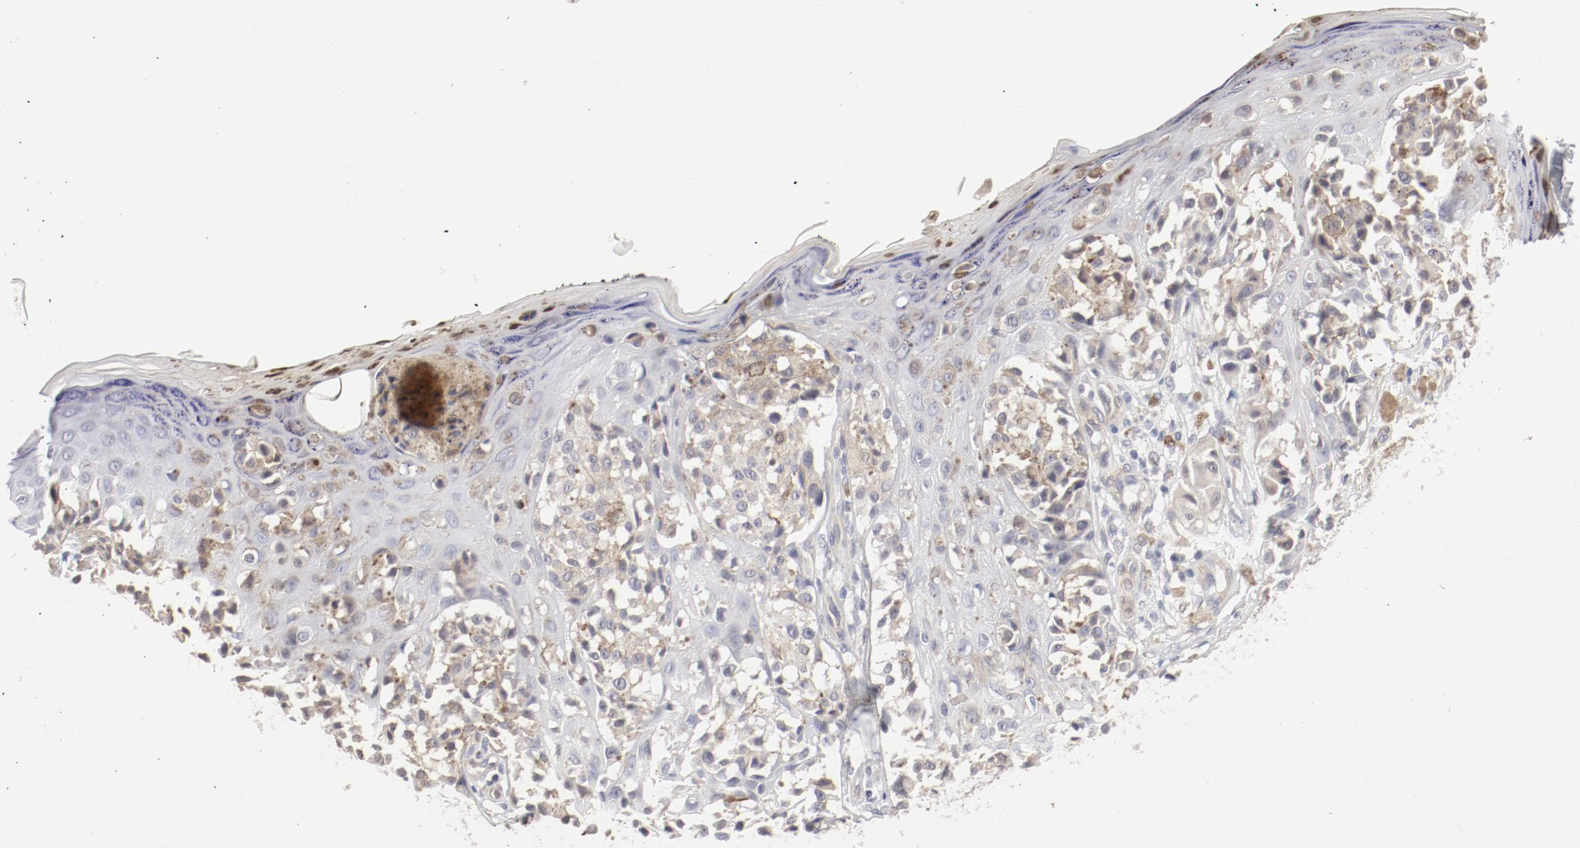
{"staining": {"intensity": "negative", "quantity": "none", "location": "none"}, "tissue": "melanoma", "cell_type": "Tumor cells", "image_type": "cancer", "snomed": [{"axis": "morphology", "description": "Malignant melanoma, NOS"}, {"axis": "topography", "description": "Skin"}], "caption": "Micrograph shows no protein expression in tumor cells of malignant melanoma tissue. (DAB immunohistochemistry (IHC) with hematoxylin counter stain).", "gene": "MAGED4", "patient": {"sex": "female", "age": 38}}